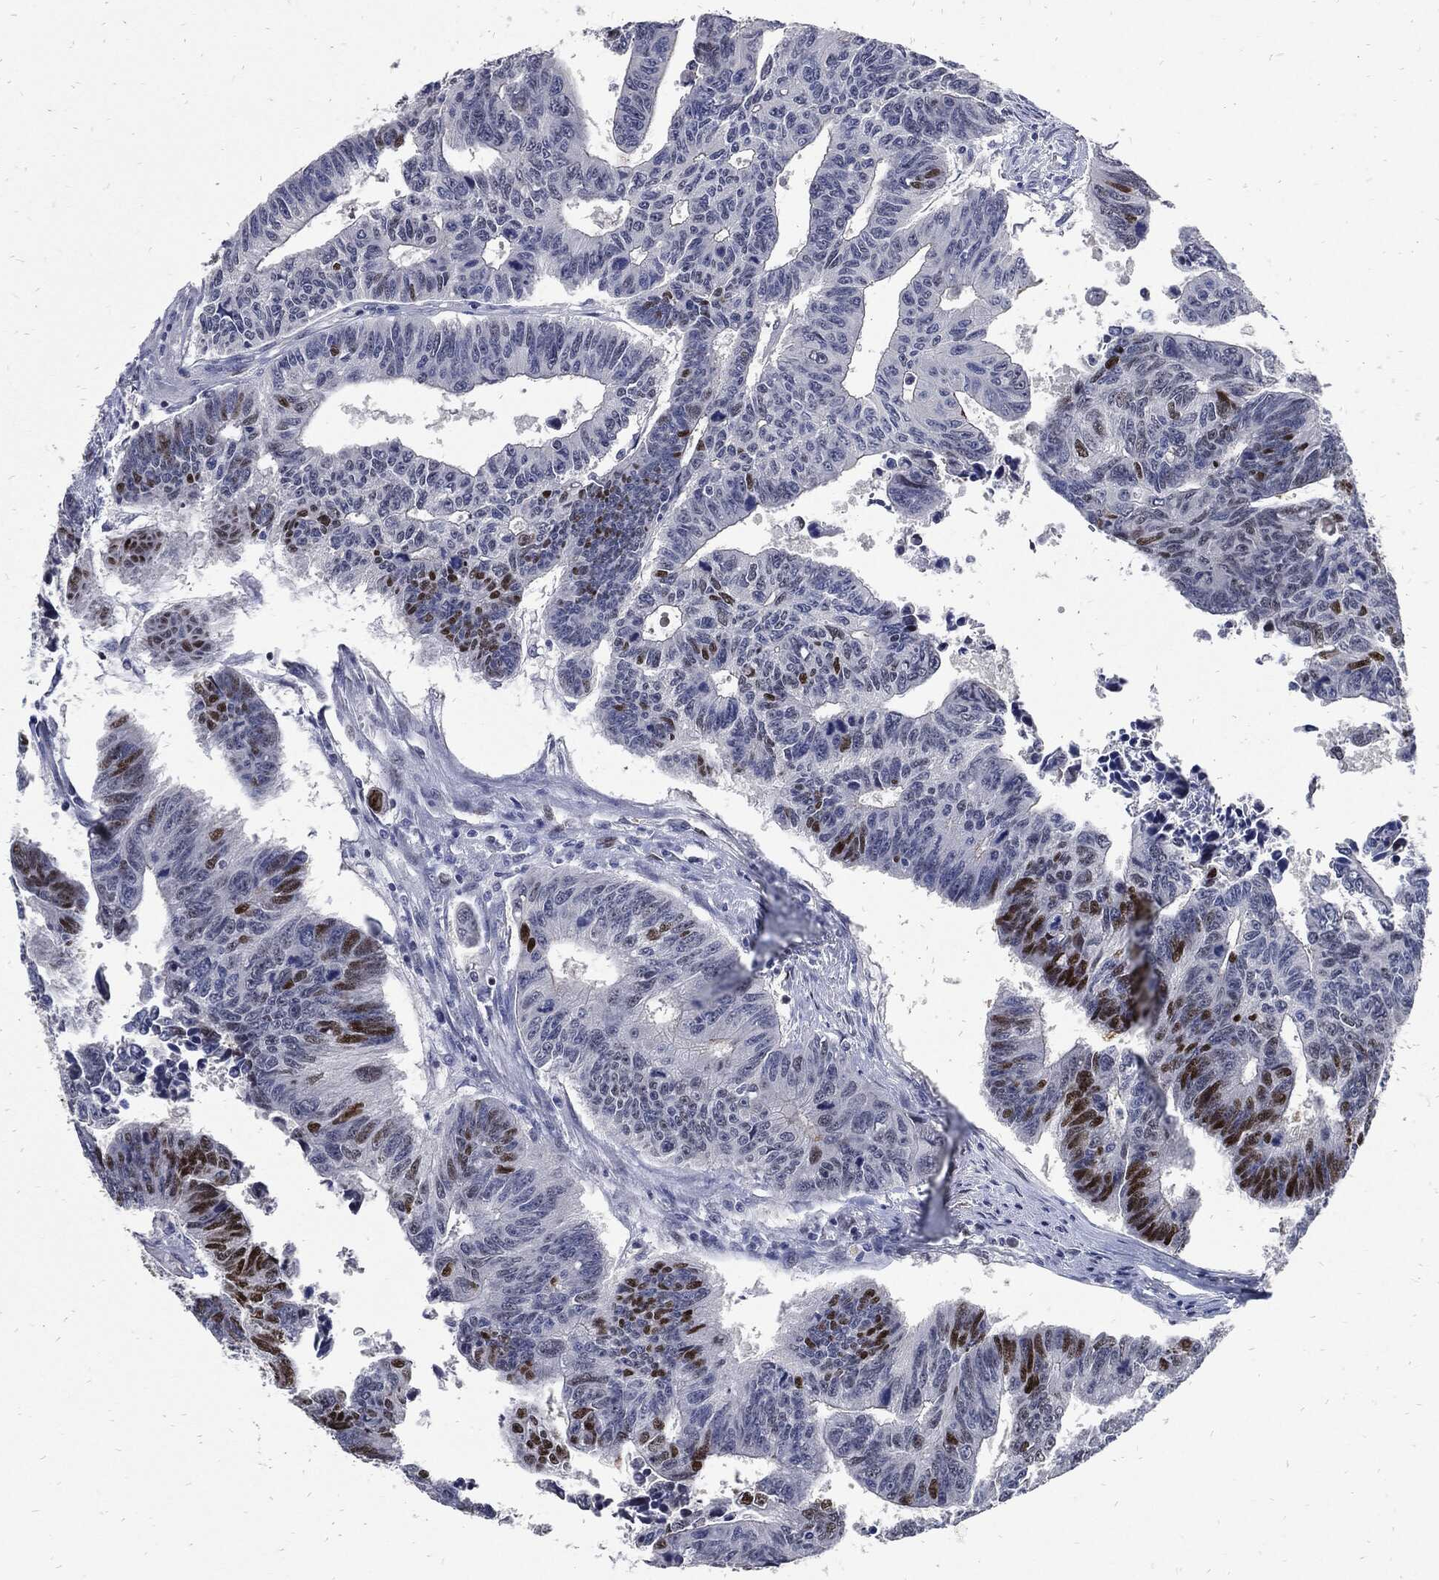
{"staining": {"intensity": "strong", "quantity": "<25%", "location": "nuclear"}, "tissue": "colorectal cancer", "cell_type": "Tumor cells", "image_type": "cancer", "snomed": [{"axis": "morphology", "description": "Adenocarcinoma, NOS"}, {"axis": "topography", "description": "Rectum"}], "caption": "An image showing strong nuclear expression in approximately <25% of tumor cells in colorectal adenocarcinoma, as visualized by brown immunohistochemical staining.", "gene": "JUN", "patient": {"sex": "female", "age": 85}}